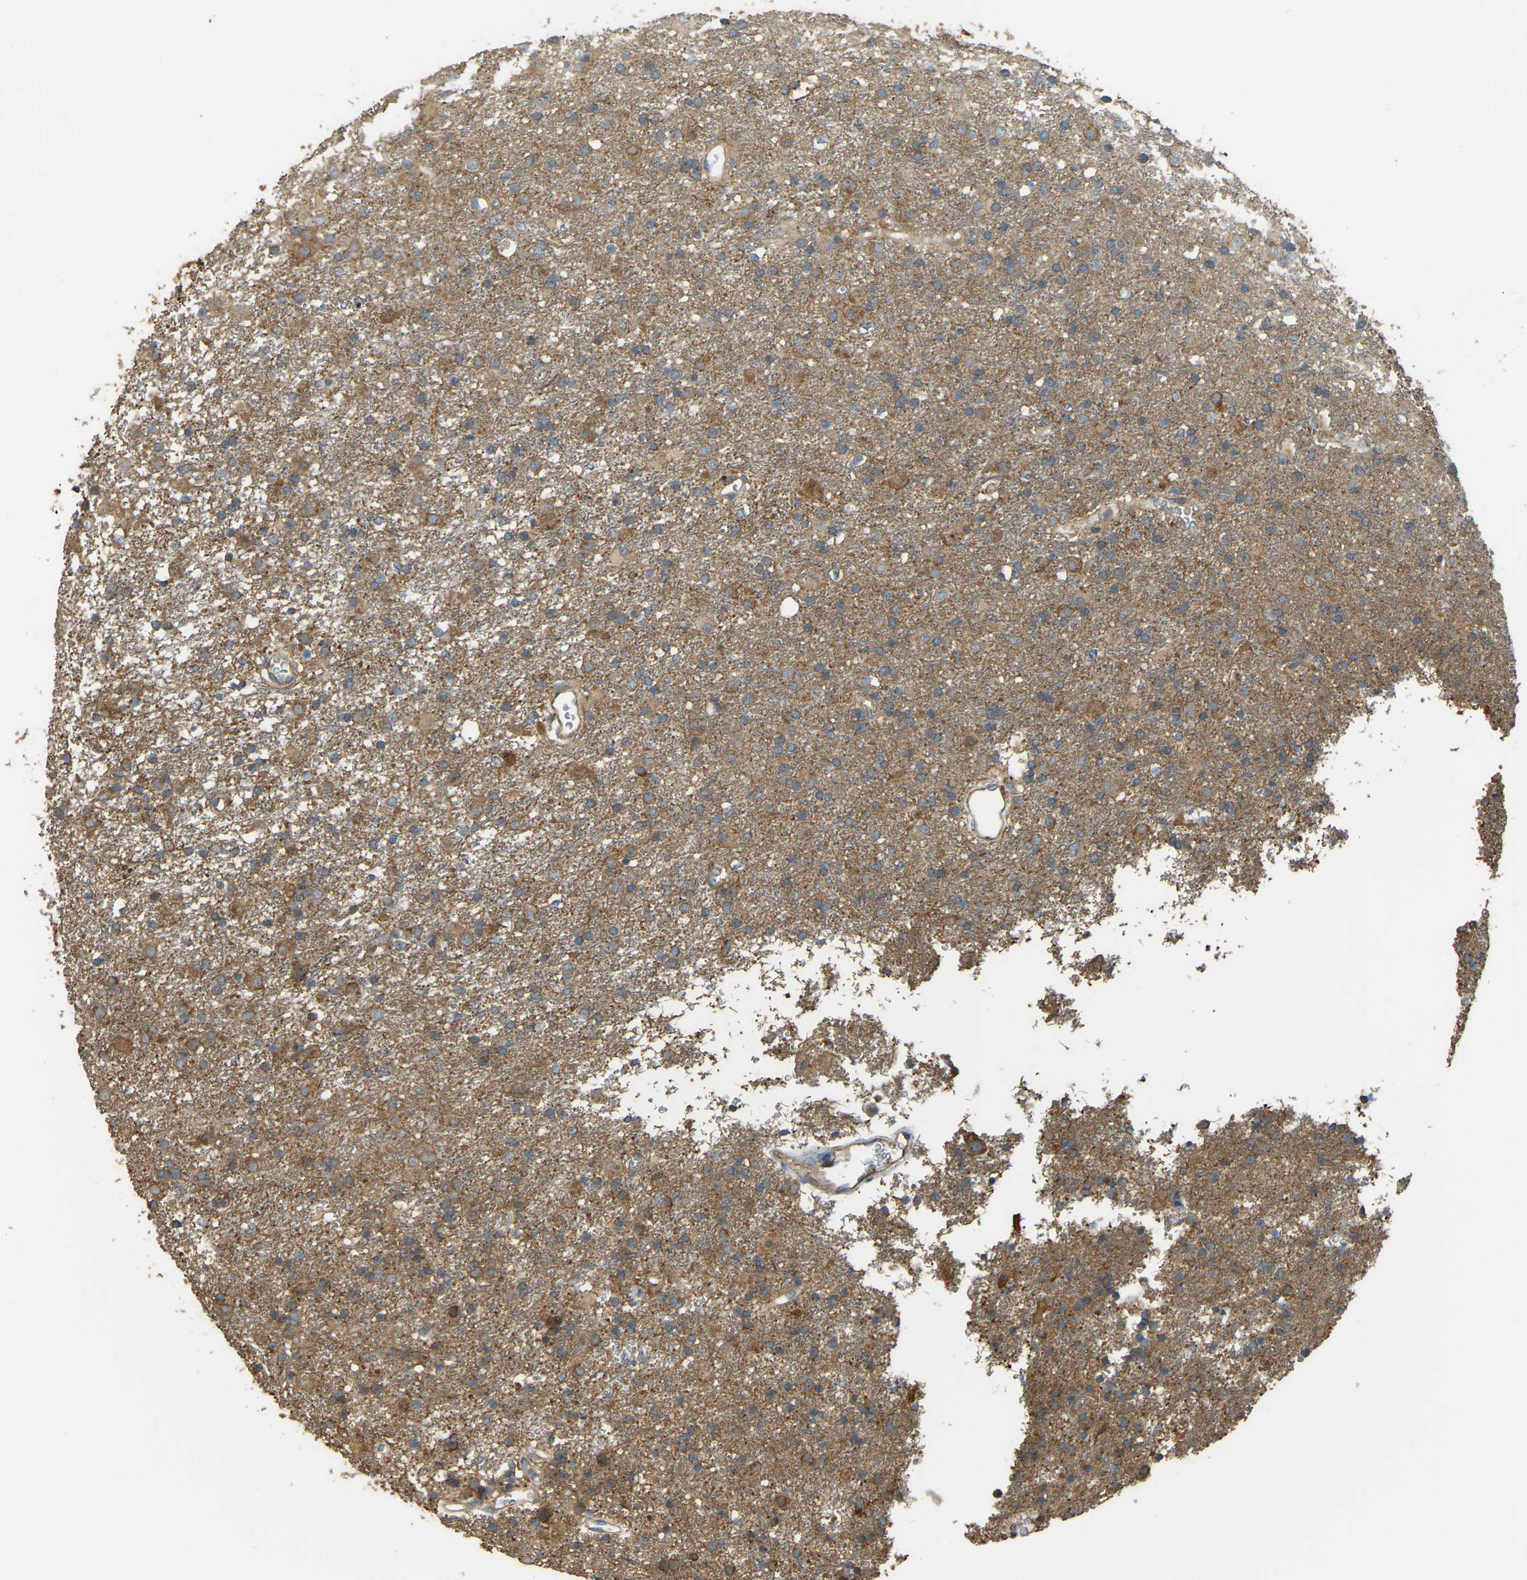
{"staining": {"intensity": "moderate", "quantity": ">75%", "location": "cytoplasmic/membranous"}, "tissue": "glioma", "cell_type": "Tumor cells", "image_type": "cancer", "snomed": [{"axis": "morphology", "description": "Glioma, malignant, Low grade"}, {"axis": "topography", "description": "Brain"}], "caption": "Glioma stained with DAB IHC demonstrates medium levels of moderate cytoplasmic/membranous positivity in about >75% of tumor cells. (Brightfield microscopy of DAB IHC at high magnification).", "gene": "GNG2", "patient": {"sex": "male", "age": 65}}